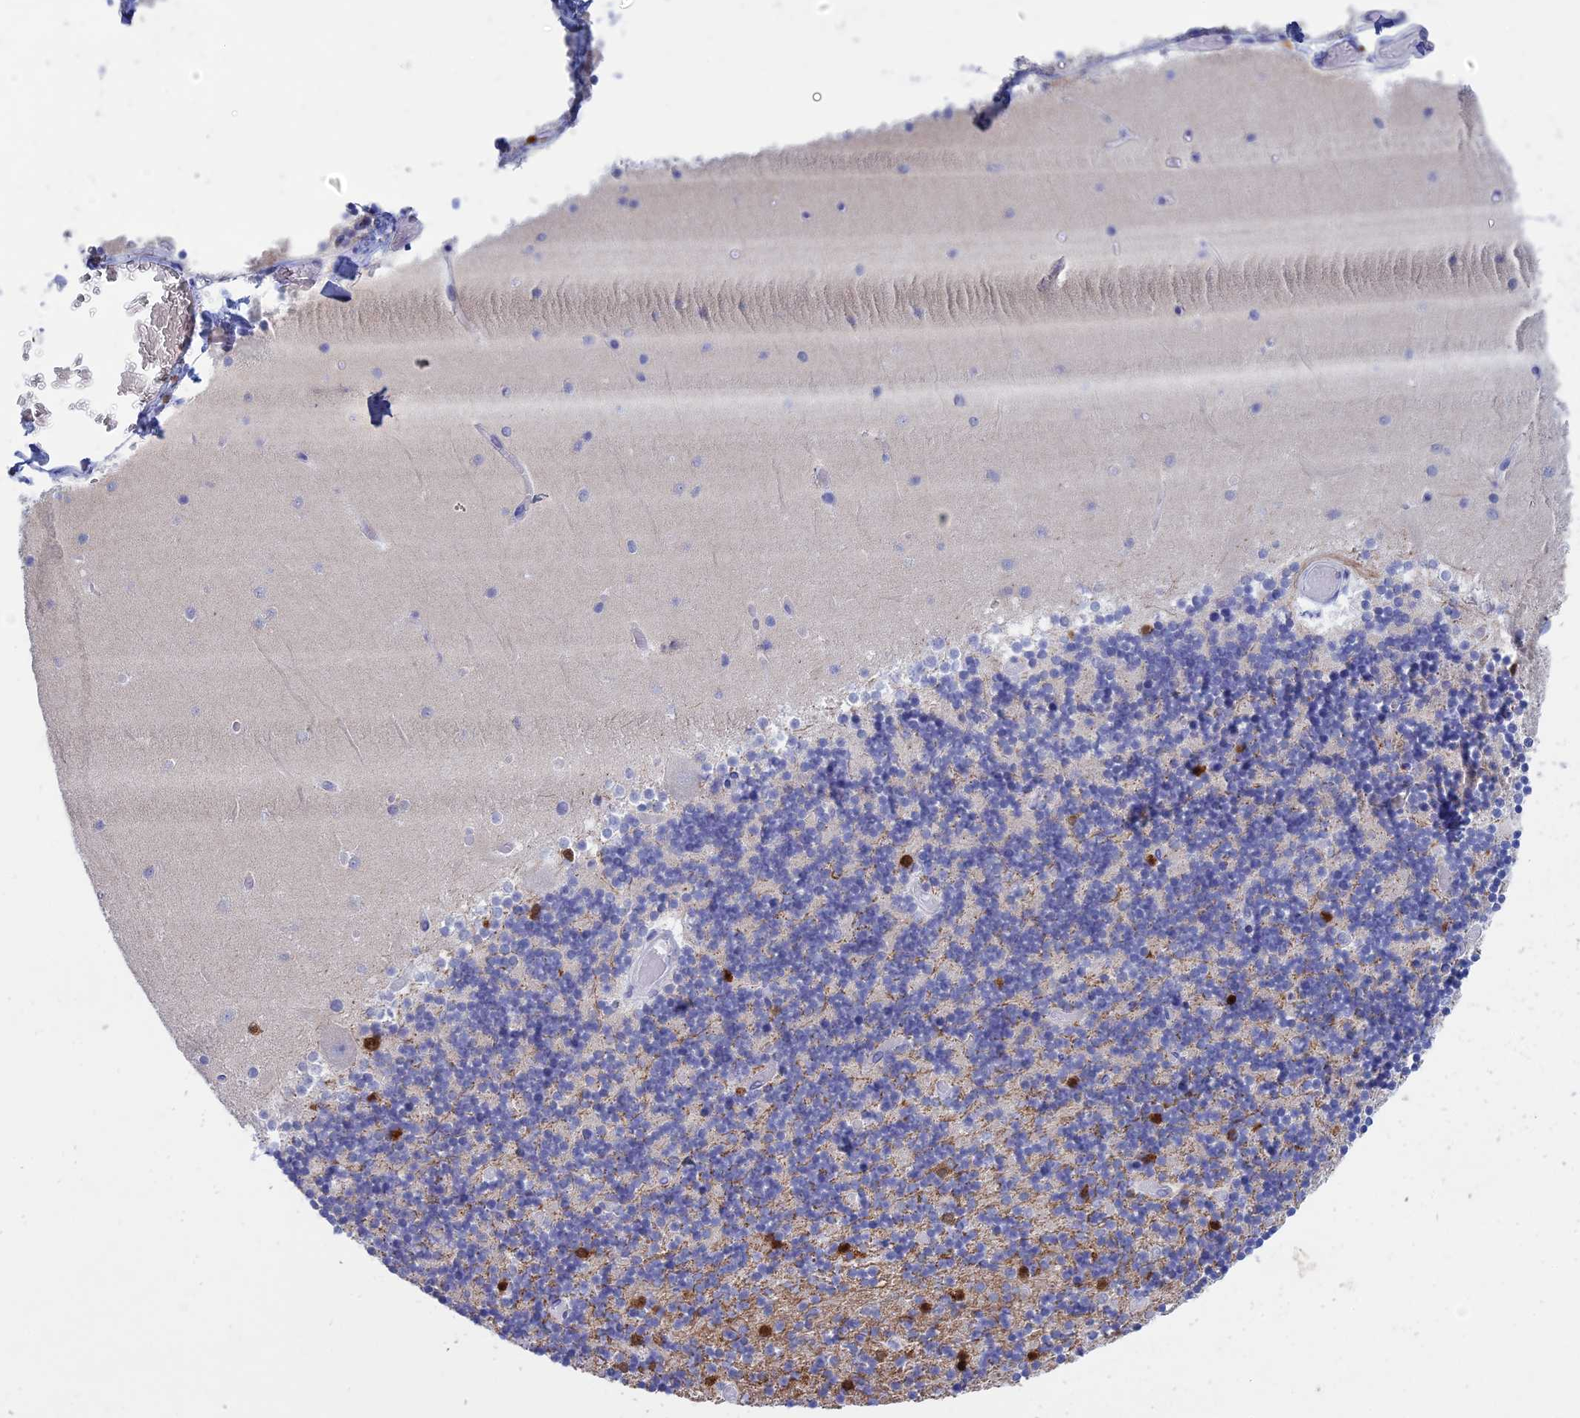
{"staining": {"intensity": "moderate", "quantity": "<25%", "location": "cytoplasmic/membranous"}, "tissue": "cerebellum", "cell_type": "Cells in granular layer", "image_type": "normal", "snomed": [{"axis": "morphology", "description": "Normal tissue, NOS"}, {"axis": "topography", "description": "Cerebellum"}], "caption": "Protein analysis of normal cerebellum exhibits moderate cytoplasmic/membranous expression in about <25% of cells in granular layer.", "gene": "BTBD19", "patient": {"sex": "female", "age": 28}}